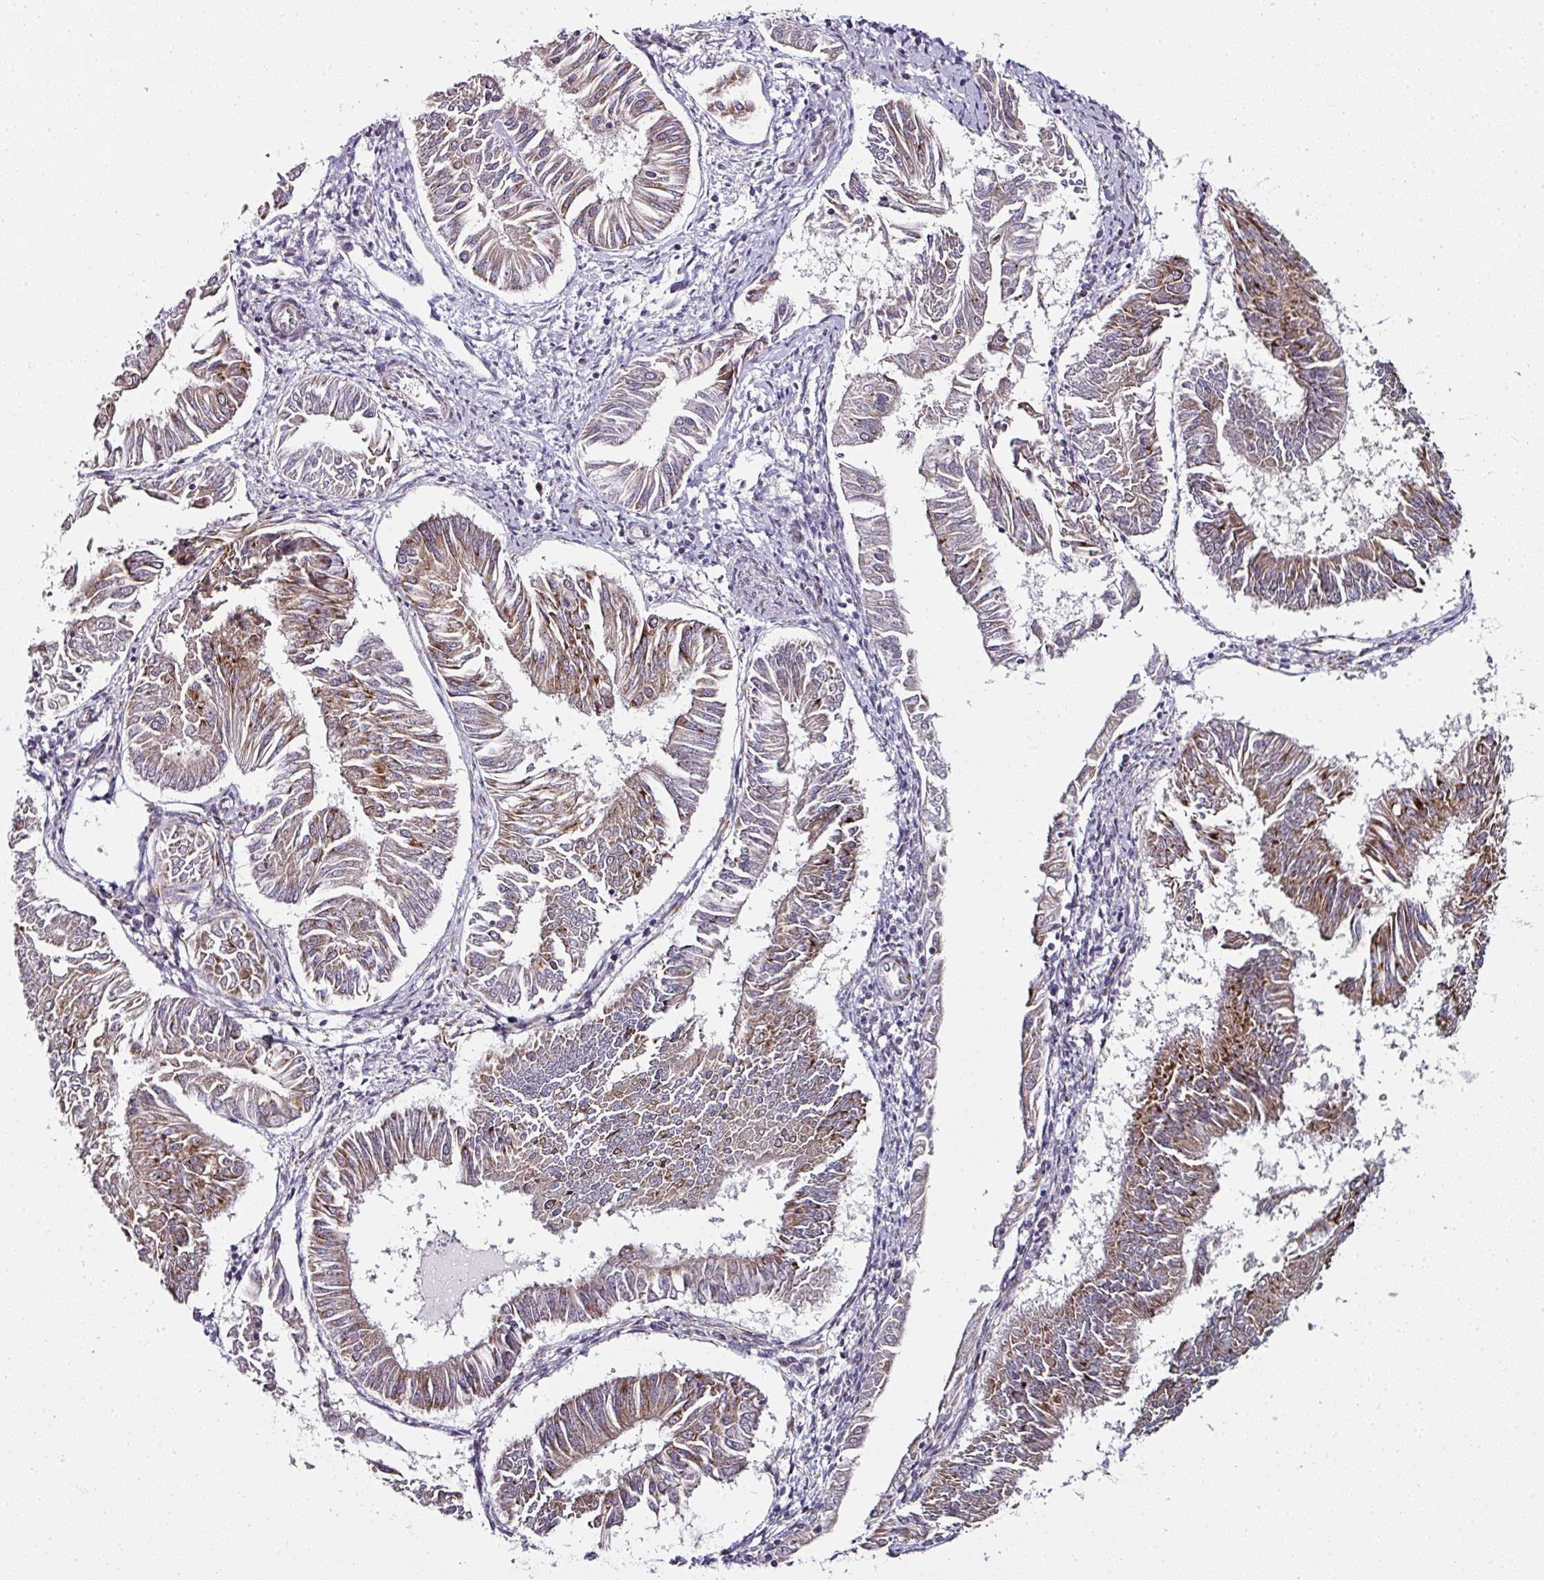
{"staining": {"intensity": "moderate", "quantity": "25%-75%", "location": "cytoplasmic/membranous"}, "tissue": "endometrial cancer", "cell_type": "Tumor cells", "image_type": "cancer", "snomed": [{"axis": "morphology", "description": "Adenocarcinoma, NOS"}, {"axis": "topography", "description": "Endometrium"}], "caption": "This image displays immunohistochemistry staining of human endometrial cancer (adenocarcinoma), with medium moderate cytoplasmic/membranous expression in about 25%-75% of tumor cells.", "gene": "APOLD1", "patient": {"sex": "female", "age": 58}}